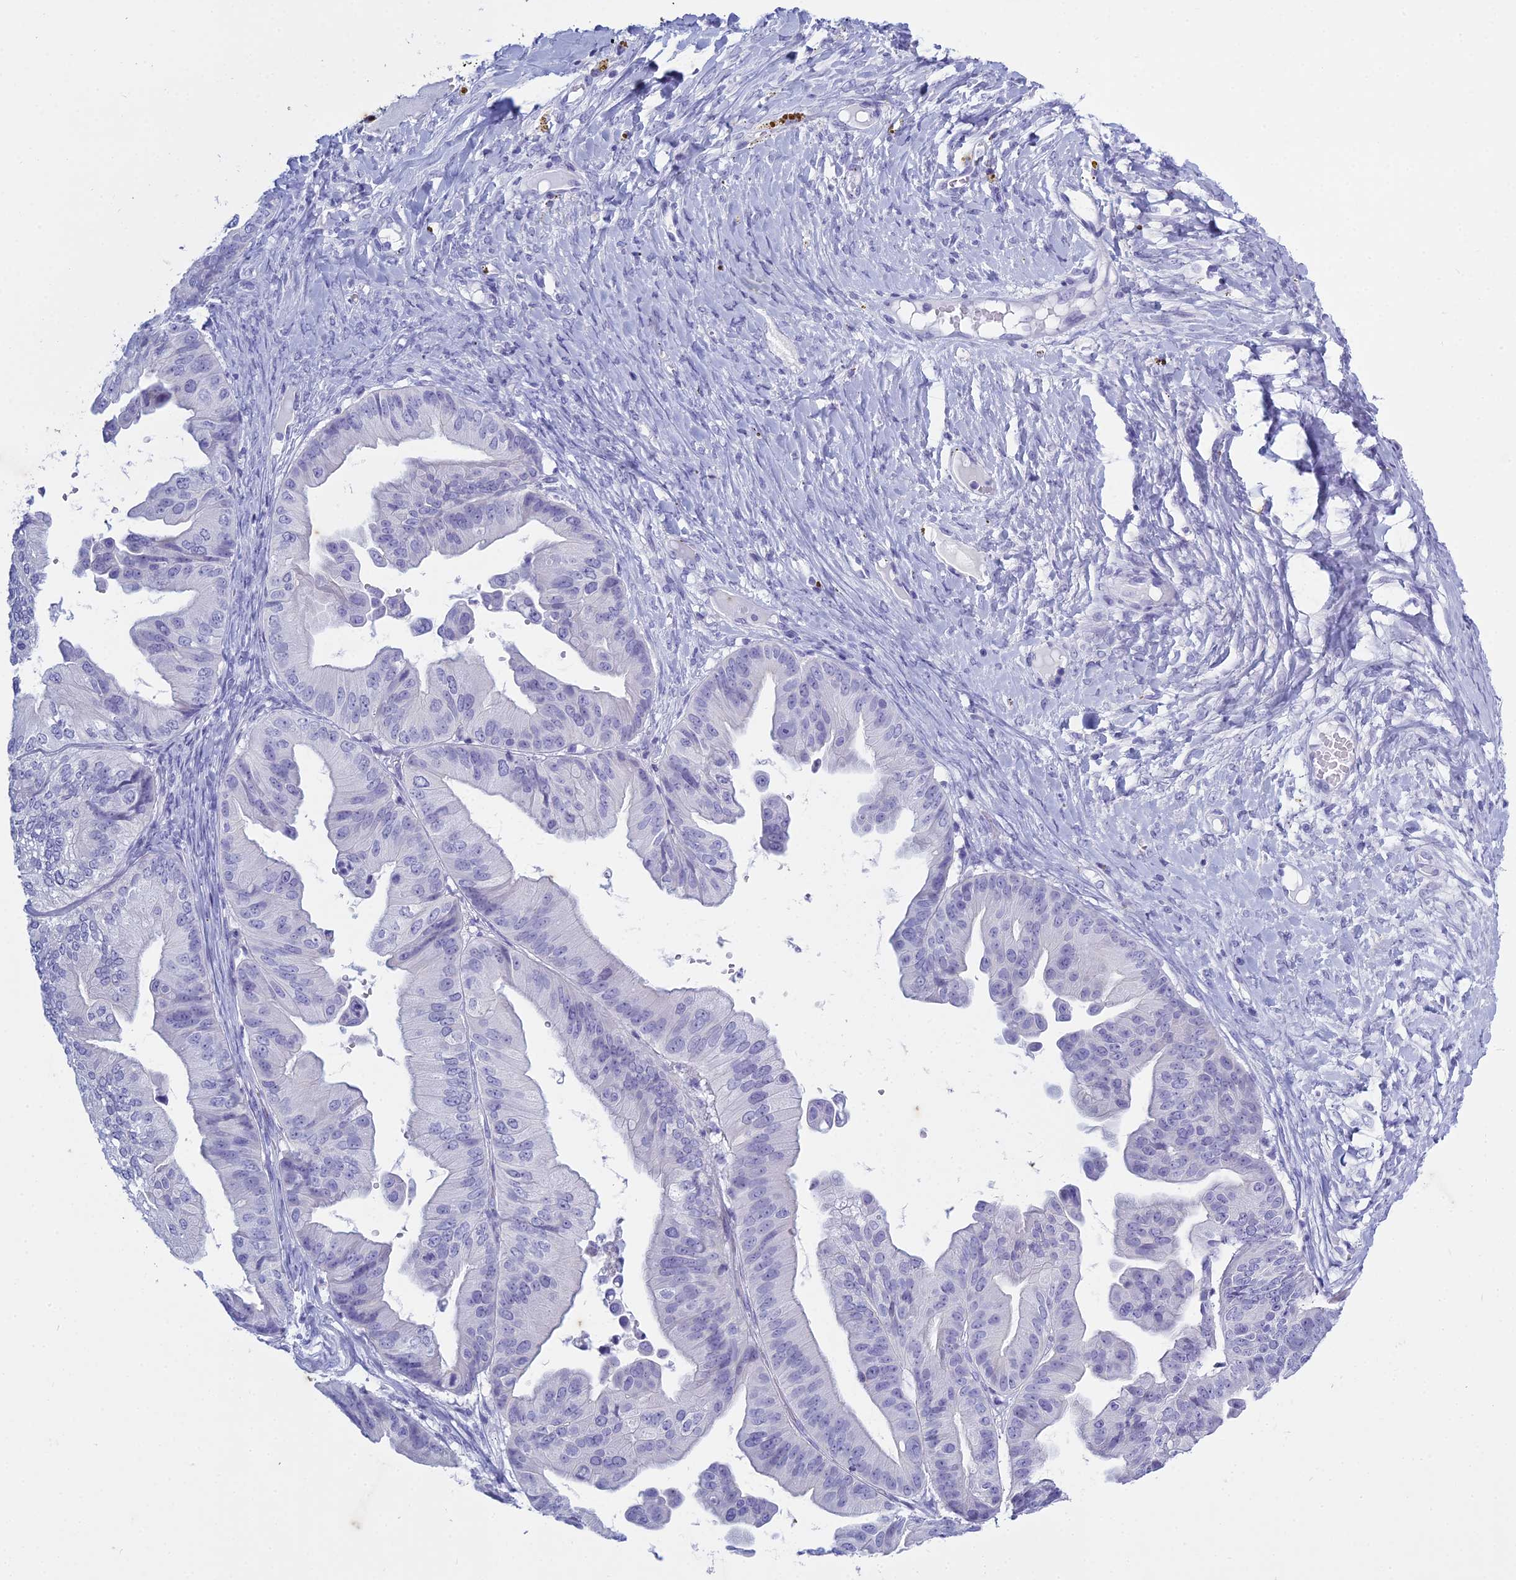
{"staining": {"intensity": "negative", "quantity": "none", "location": "none"}, "tissue": "ovarian cancer", "cell_type": "Tumor cells", "image_type": "cancer", "snomed": [{"axis": "morphology", "description": "Cystadenocarcinoma, mucinous, NOS"}, {"axis": "topography", "description": "Ovary"}], "caption": "Immunohistochemistry (IHC) histopathology image of ovarian mucinous cystadenocarcinoma stained for a protein (brown), which reveals no positivity in tumor cells.", "gene": "HMGB4", "patient": {"sex": "female", "age": 61}}